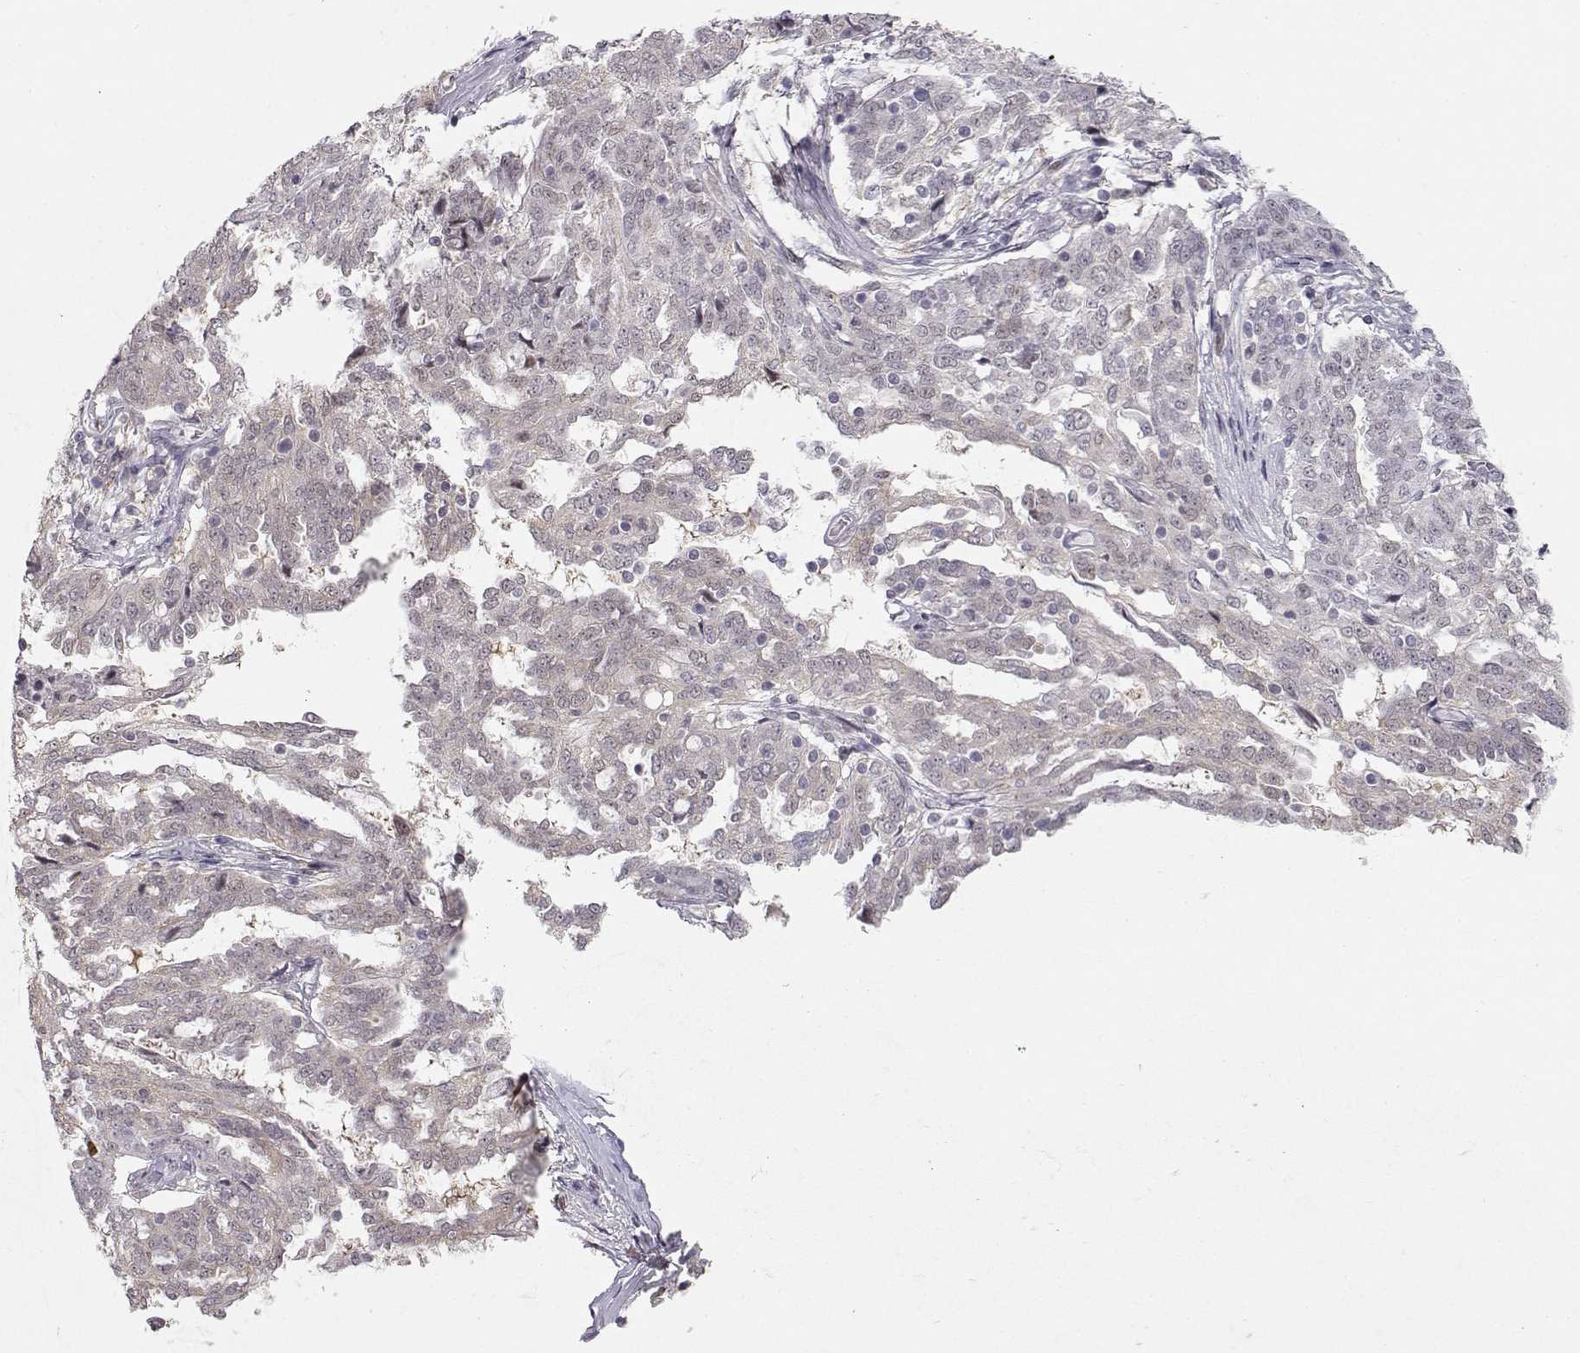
{"staining": {"intensity": "negative", "quantity": "none", "location": "none"}, "tissue": "ovarian cancer", "cell_type": "Tumor cells", "image_type": "cancer", "snomed": [{"axis": "morphology", "description": "Cystadenocarcinoma, serous, NOS"}, {"axis": "topography", "description": "Ovary"}], "caption": "Immunohistochemistry photomicrograph of ovarian serous cystadenocarcinoma stained for a protein (brown), which exhibits no expression in tumor cells.", "gene": "TEPP", "patient": {"sex": "female", "age": 67}}